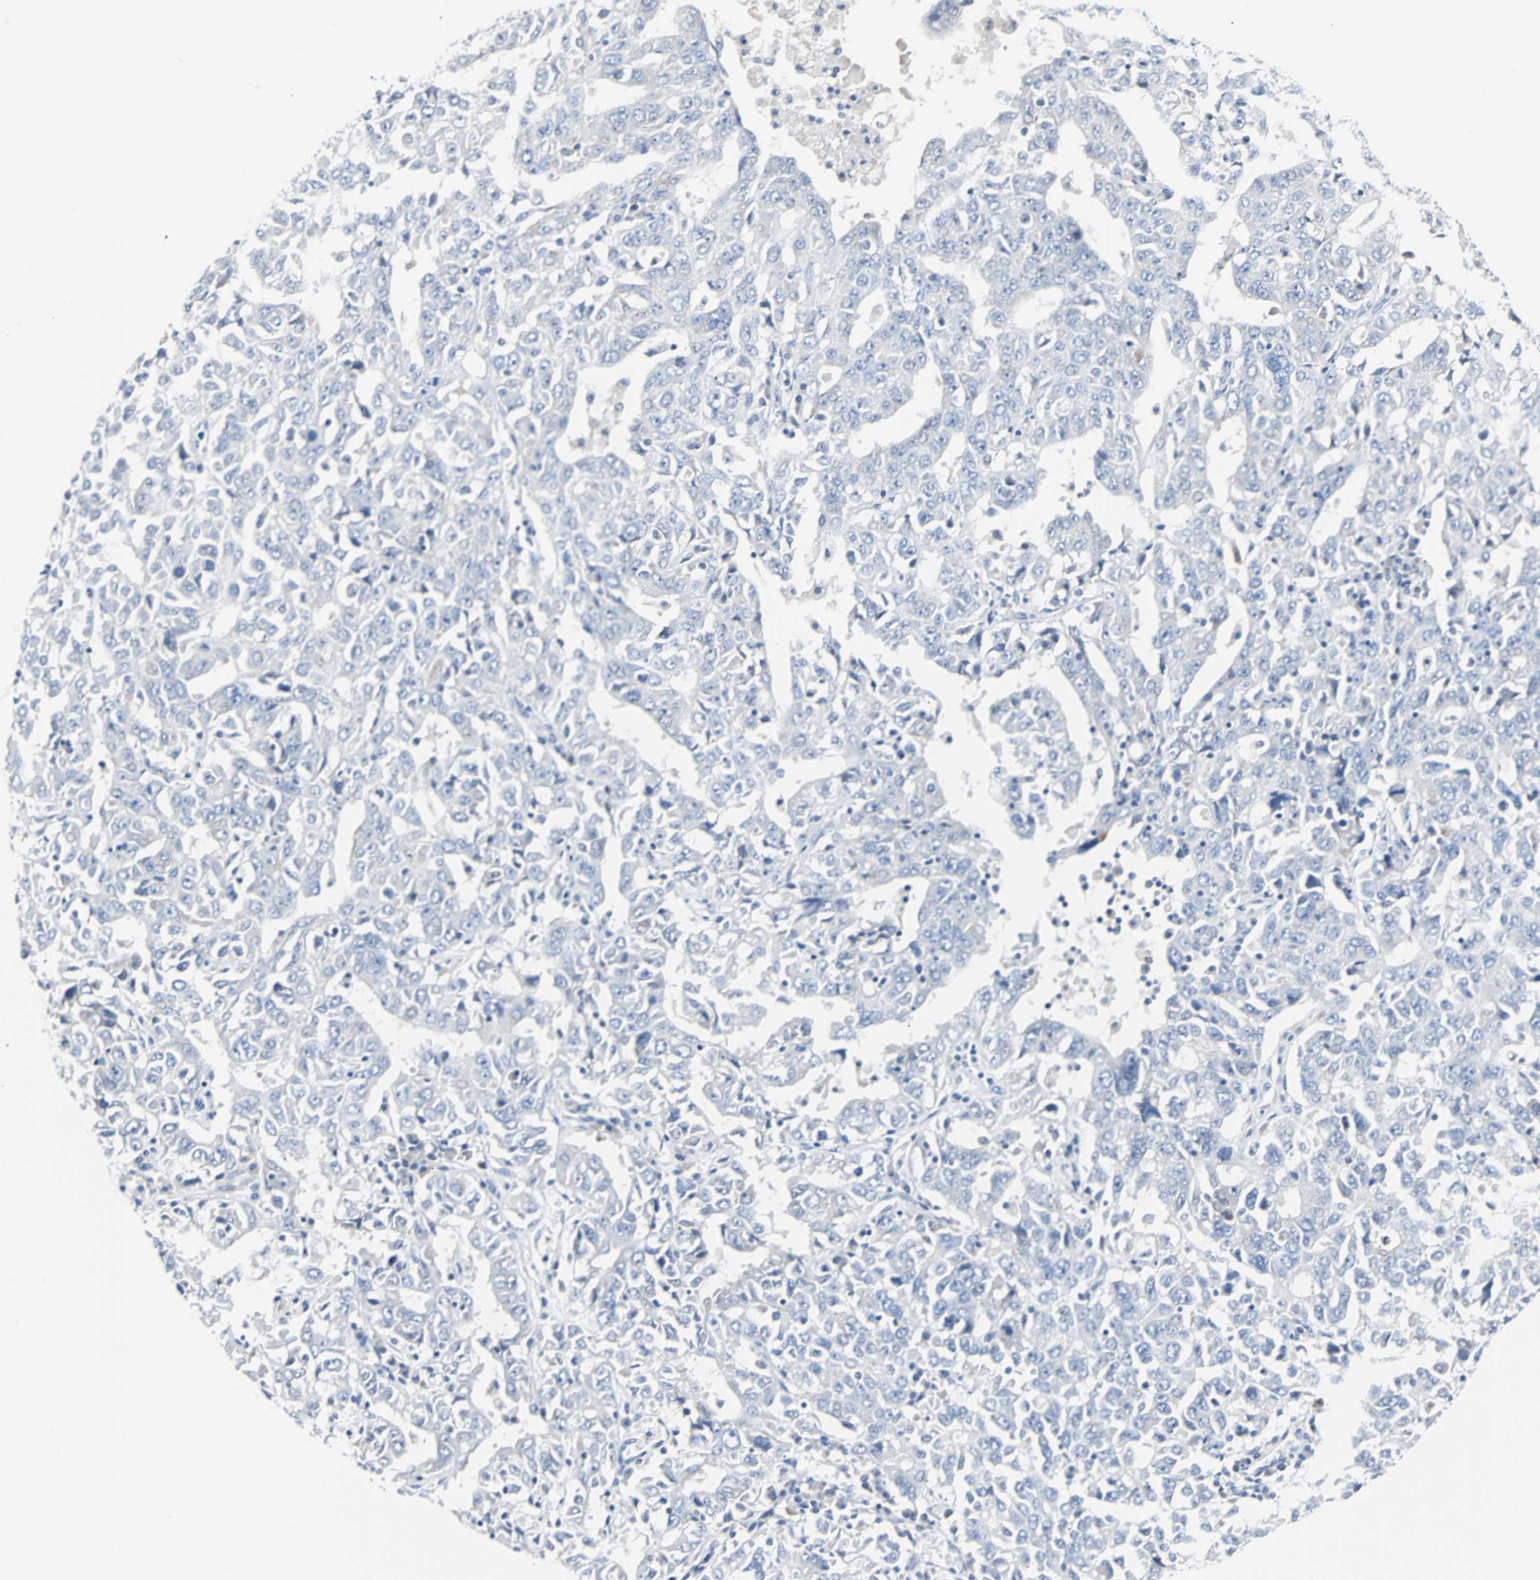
{"staining": {"intensity": "negative", "quantity": "none", "location": "none"}, "tissue": "ovarian cancer", "cell_type": "Tumor cells", "image_type": "cancer", "snomed": [{"axis": "morphology", "description": "Carcinoma, endometroid"}, {"axis": "topography", "description": "Ovary"}], "caption": "Immunohistochemistry (IHC) micrograph of neoplastic tissue: ovarian endometroid carcinoma stained with DAB displays no significant protein positivity in tumor cells.", "gene": "RASA1", "patient": {"sex": "female", "age": 62}}